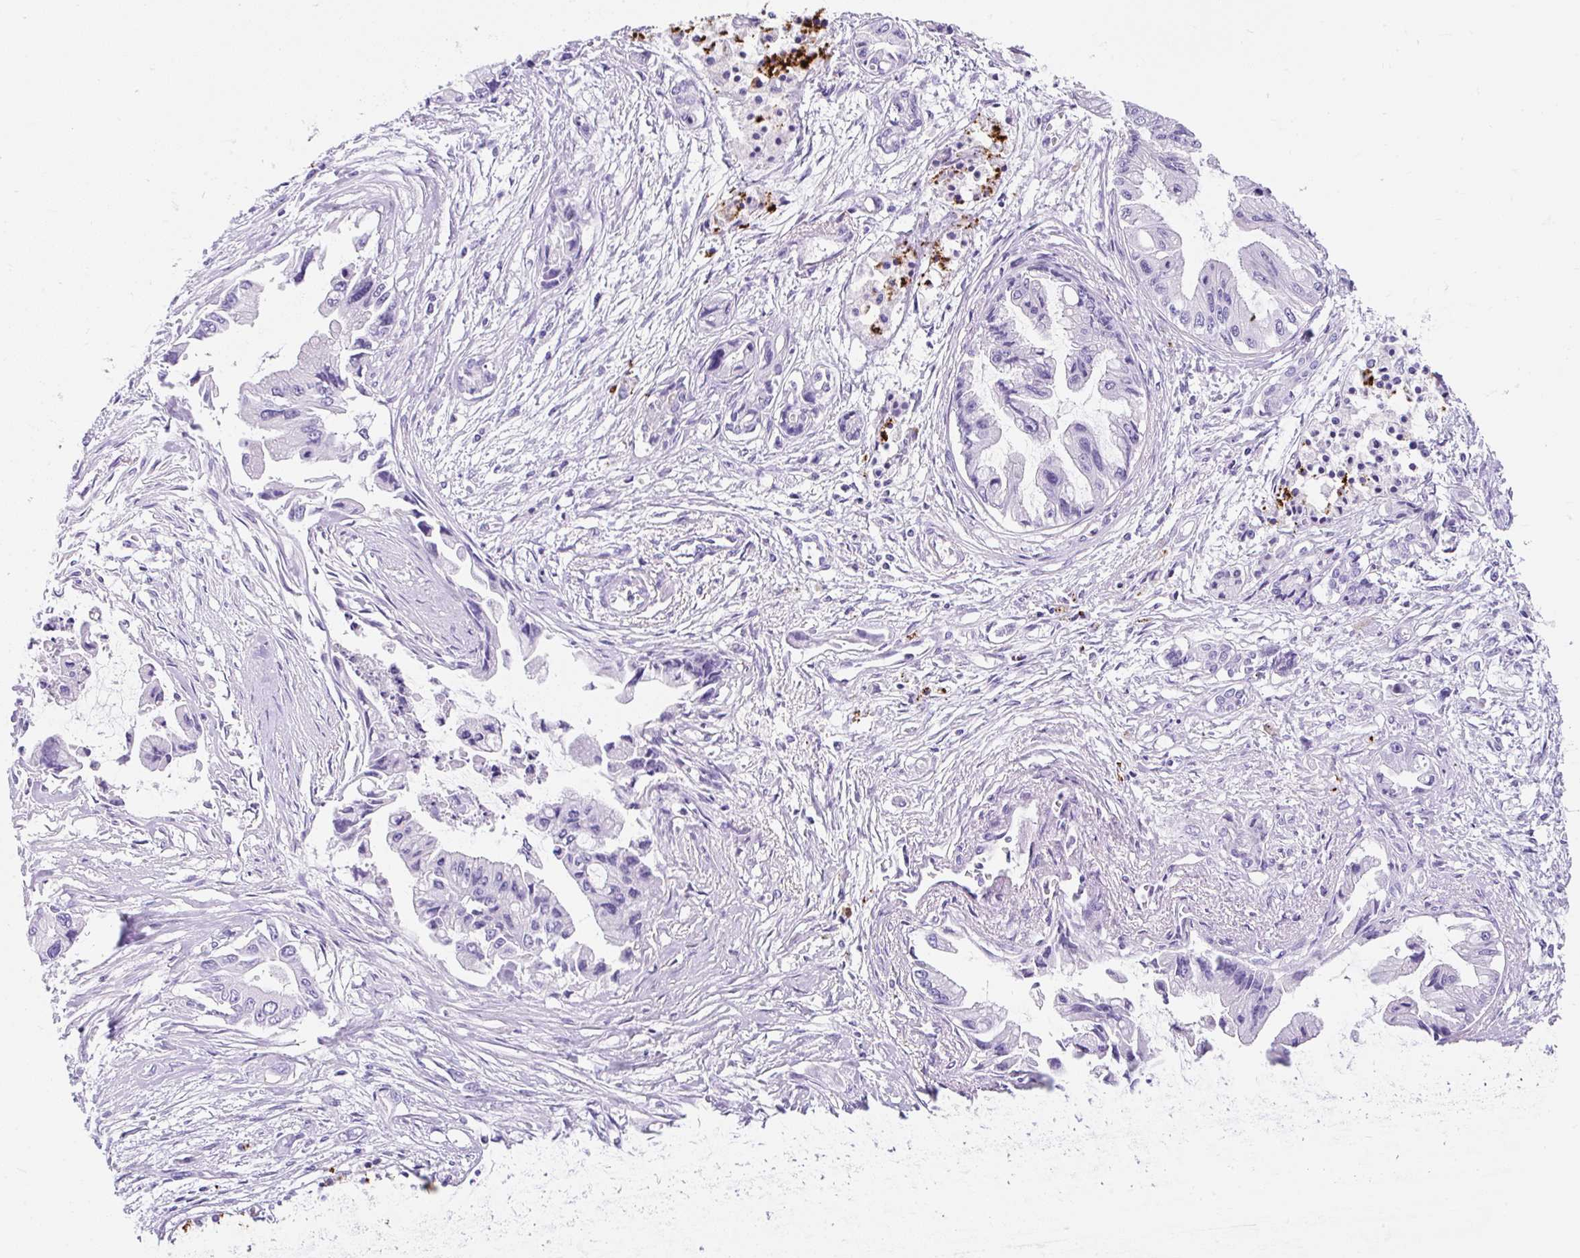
{"staining": {"intensity": "negative", "quantity": "none", "location": "none"}, "tissue": "pancreatic cancer", "cell_type": "Tumor cells", "image_type": "cancer", "snomed": [{"axis": "morphology", "description": "Adenocarcinoma, NOS"}, {"axis": "topography", "description": "Pancreas"}], "caption": "Tumor cells are negative for brown protein staining in pancreatic cancer.", "gene": "APOC4-APOC2", "patient": {"sex": "male", "age": 84}}